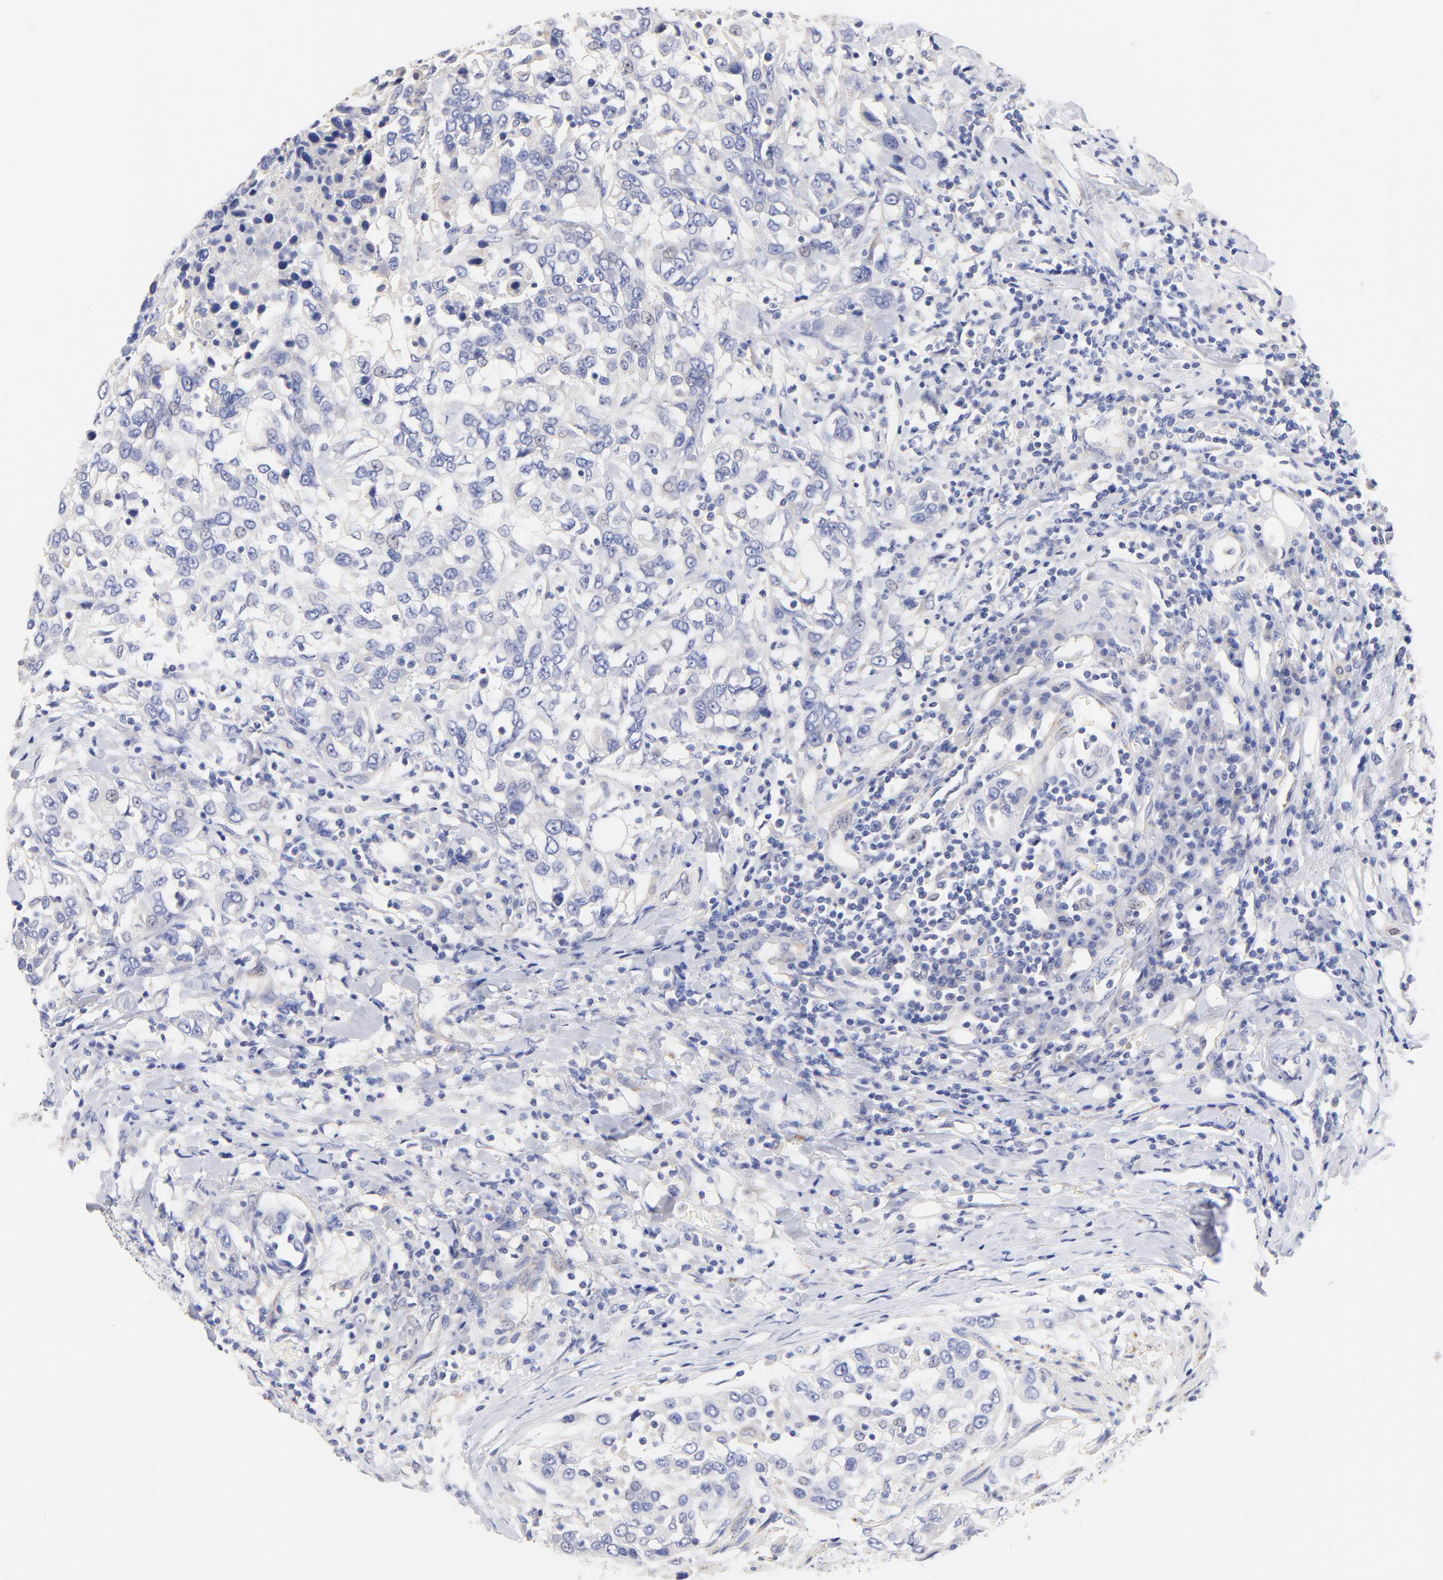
{"staining": {"intensity": "negative", "quantity": "none", "location": "none"}, "tissue": "urothelial cancer", "cell_type": "Tumor cells", "image_type": "cancer", "snomed": [{"axis": "morphology", "description": "Urothelial carcinoma, High grade"}, {"axis": "topography", "description": "Urinary bladder"}], "caption": "The IHC photomicrograph has no significant expression in tumor cells of urothelial carcinoma (high-grade) tissue.", "gene": "HS3ST1", "patient": {"sex": "female", "age": 80}}